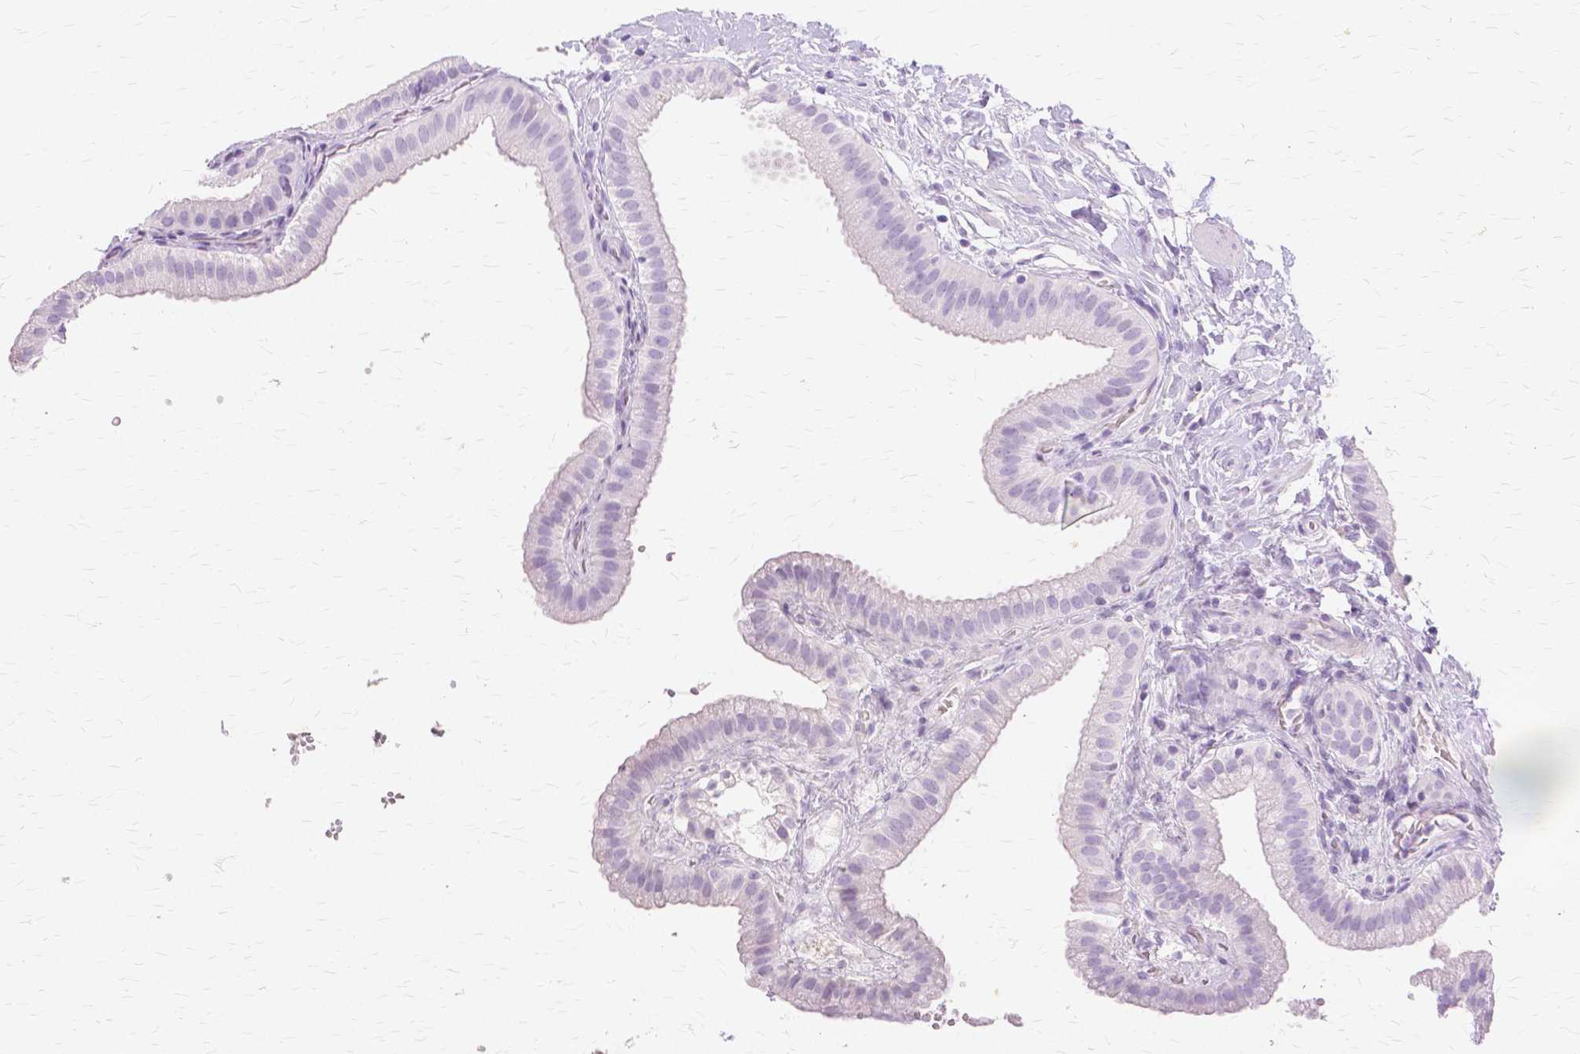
{"staining": {"intensity": "negative", "quantity": "none", "location": "none"}, "tissue": "gallbladder", "cell_type": "Glandular cells", "image_type": "normal", "snomed": [{"axis": "morphology", "description": "Normal tissue, NOS"}, {"axis": "topography", "description": "Gallbladder"}], "caption": "Benign gallbladder was stained to show a protein in brown. There is no significant staining in glandular cells. (DAB (3,3'-diaminobenzidine) immunohistochemistry (IHC), high magnification).", "gene": "TGM1", "patient": {"sex": "female", "age": 63}}